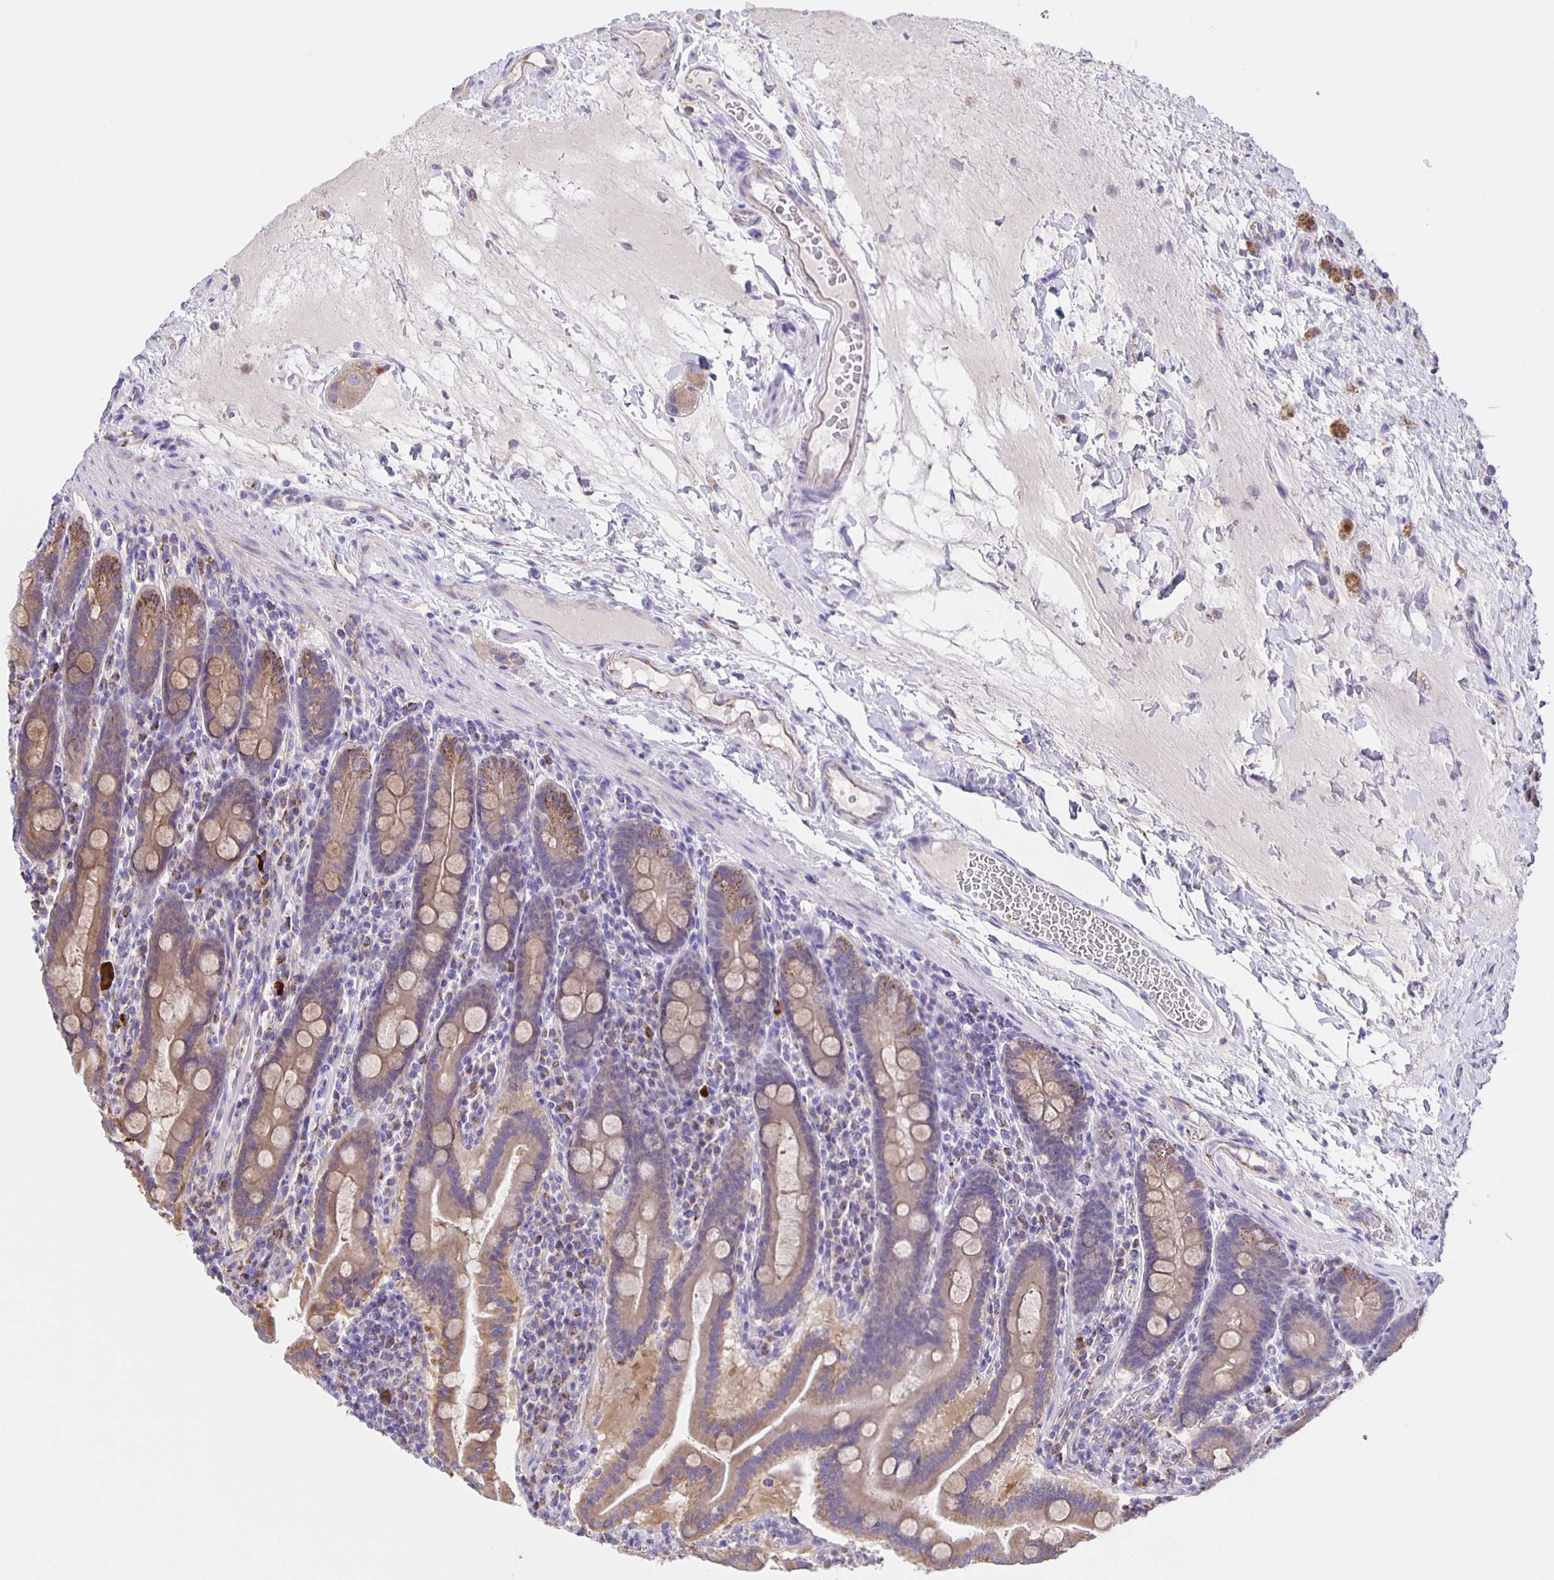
{"staining": {"intensity": "moderate", "quantity": "25%-75%", "location": "cytoplasmic/membranous"}, "tissue": "small intestine", "cell_type": "Glandular cells", "image_type": "normal", "snomed": [{"axis": "morphology", "description": "Normal tissue, NOS"}, {"axis": "topography", "description": "Small intestine"}], "caption": "High-magnification brightfield microscopy of unremarkable small intestine stained with DAB (brown) and counterstained with hematoxylin (blue). glandular cells exhibit moderate cytoplasmic/membranous staining is present in about25%-75% of cells. (DAB IHC with brightfield microscopy, high magnification).", "gene": "JMJD4", "patient": {"sex": "male", "age": 26}}